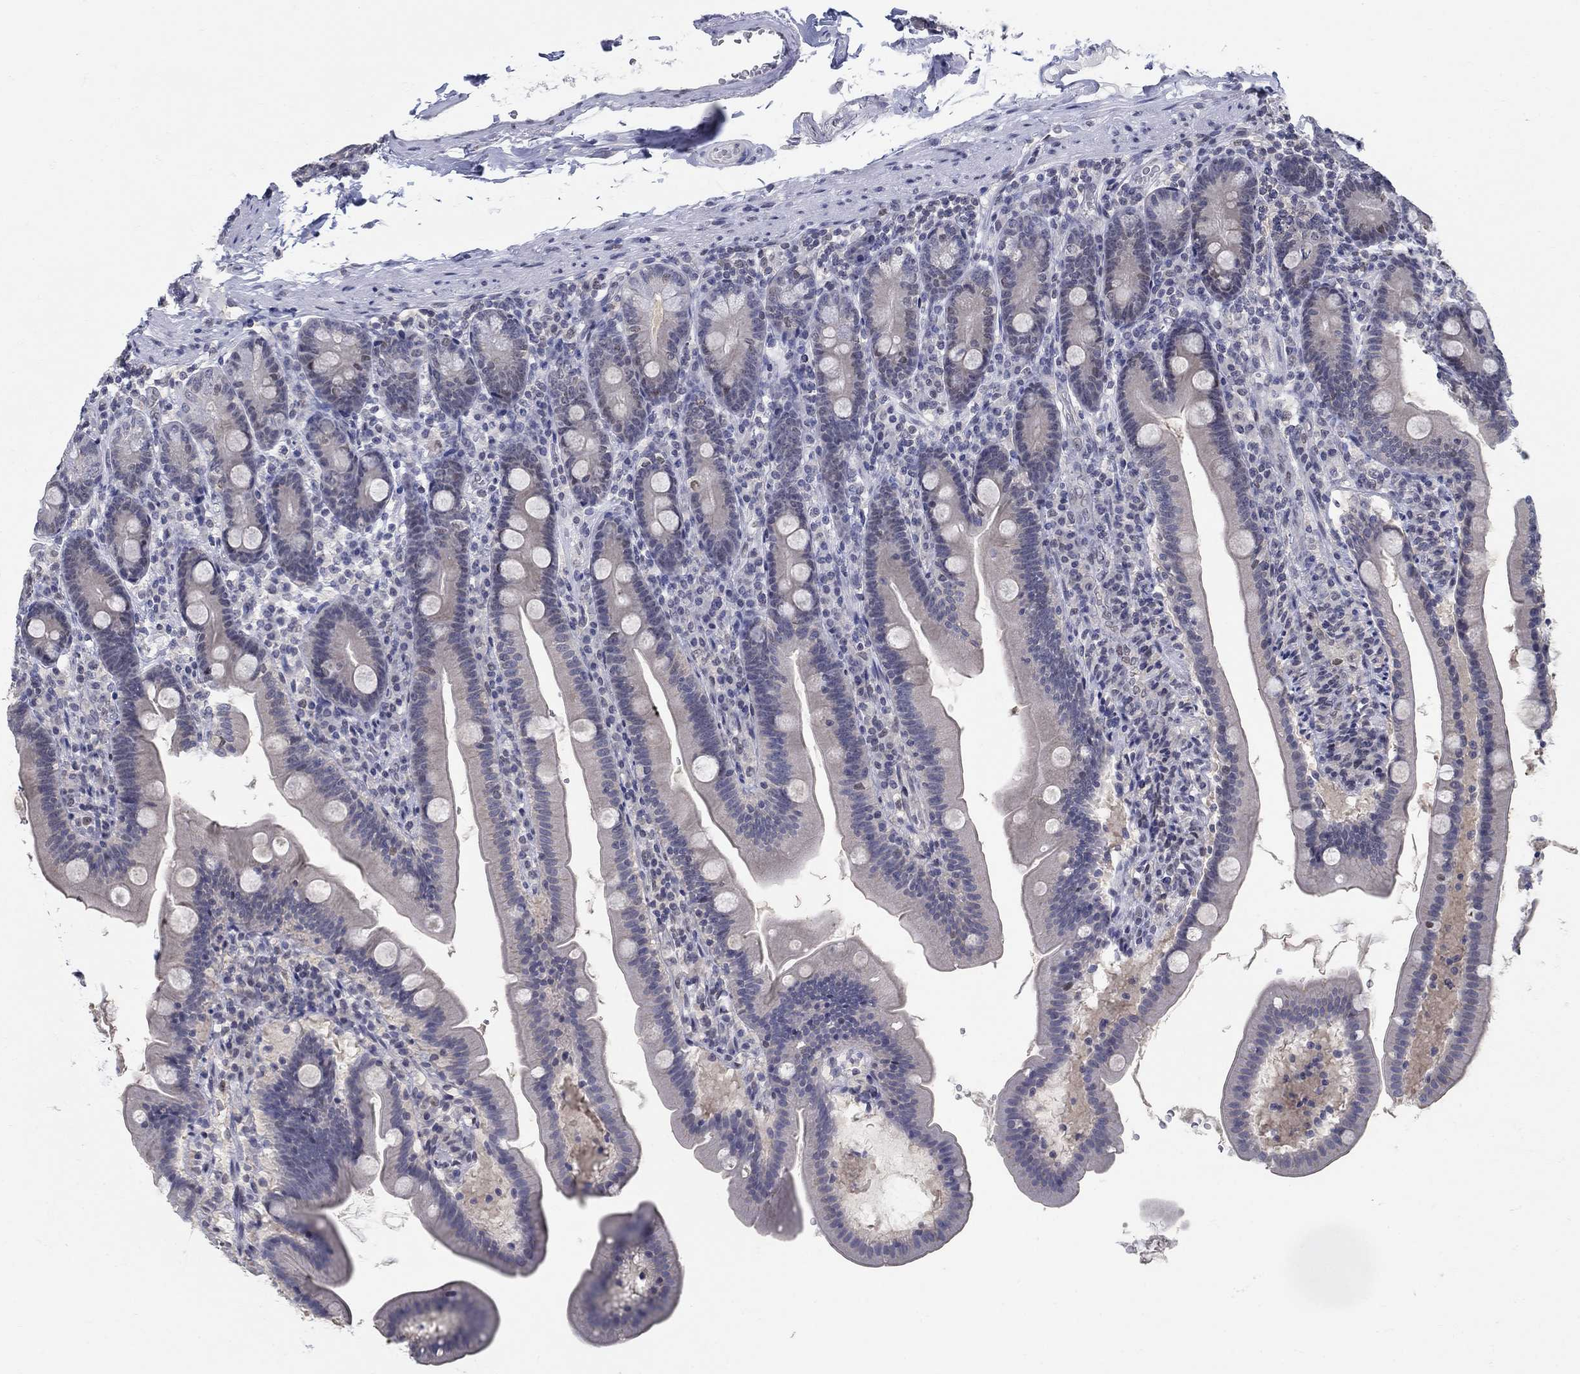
{"staining": {"intensity": "moderate", "quantity": "<25%", "location": "nuclear"}, "tissue": "duodenum", "cell_type": "Glandular cells", "image_type": "normal", "snomed": [{"axis": "morphology", "description": "Normal tissue, NOS"}, {"axis": "topography", "description": "Duodenum"}], "caption": "Protein analysis of benign duodenum shows moderate nuclear positivity in approximately <25% of glandular cells. The staining is performed using DAB brown chromogen to label protein expression. The nuclei are counter-stained blue using hematoxylin.", "gene": "CENPE", "patient": {"sex": "female", "age": 67}}